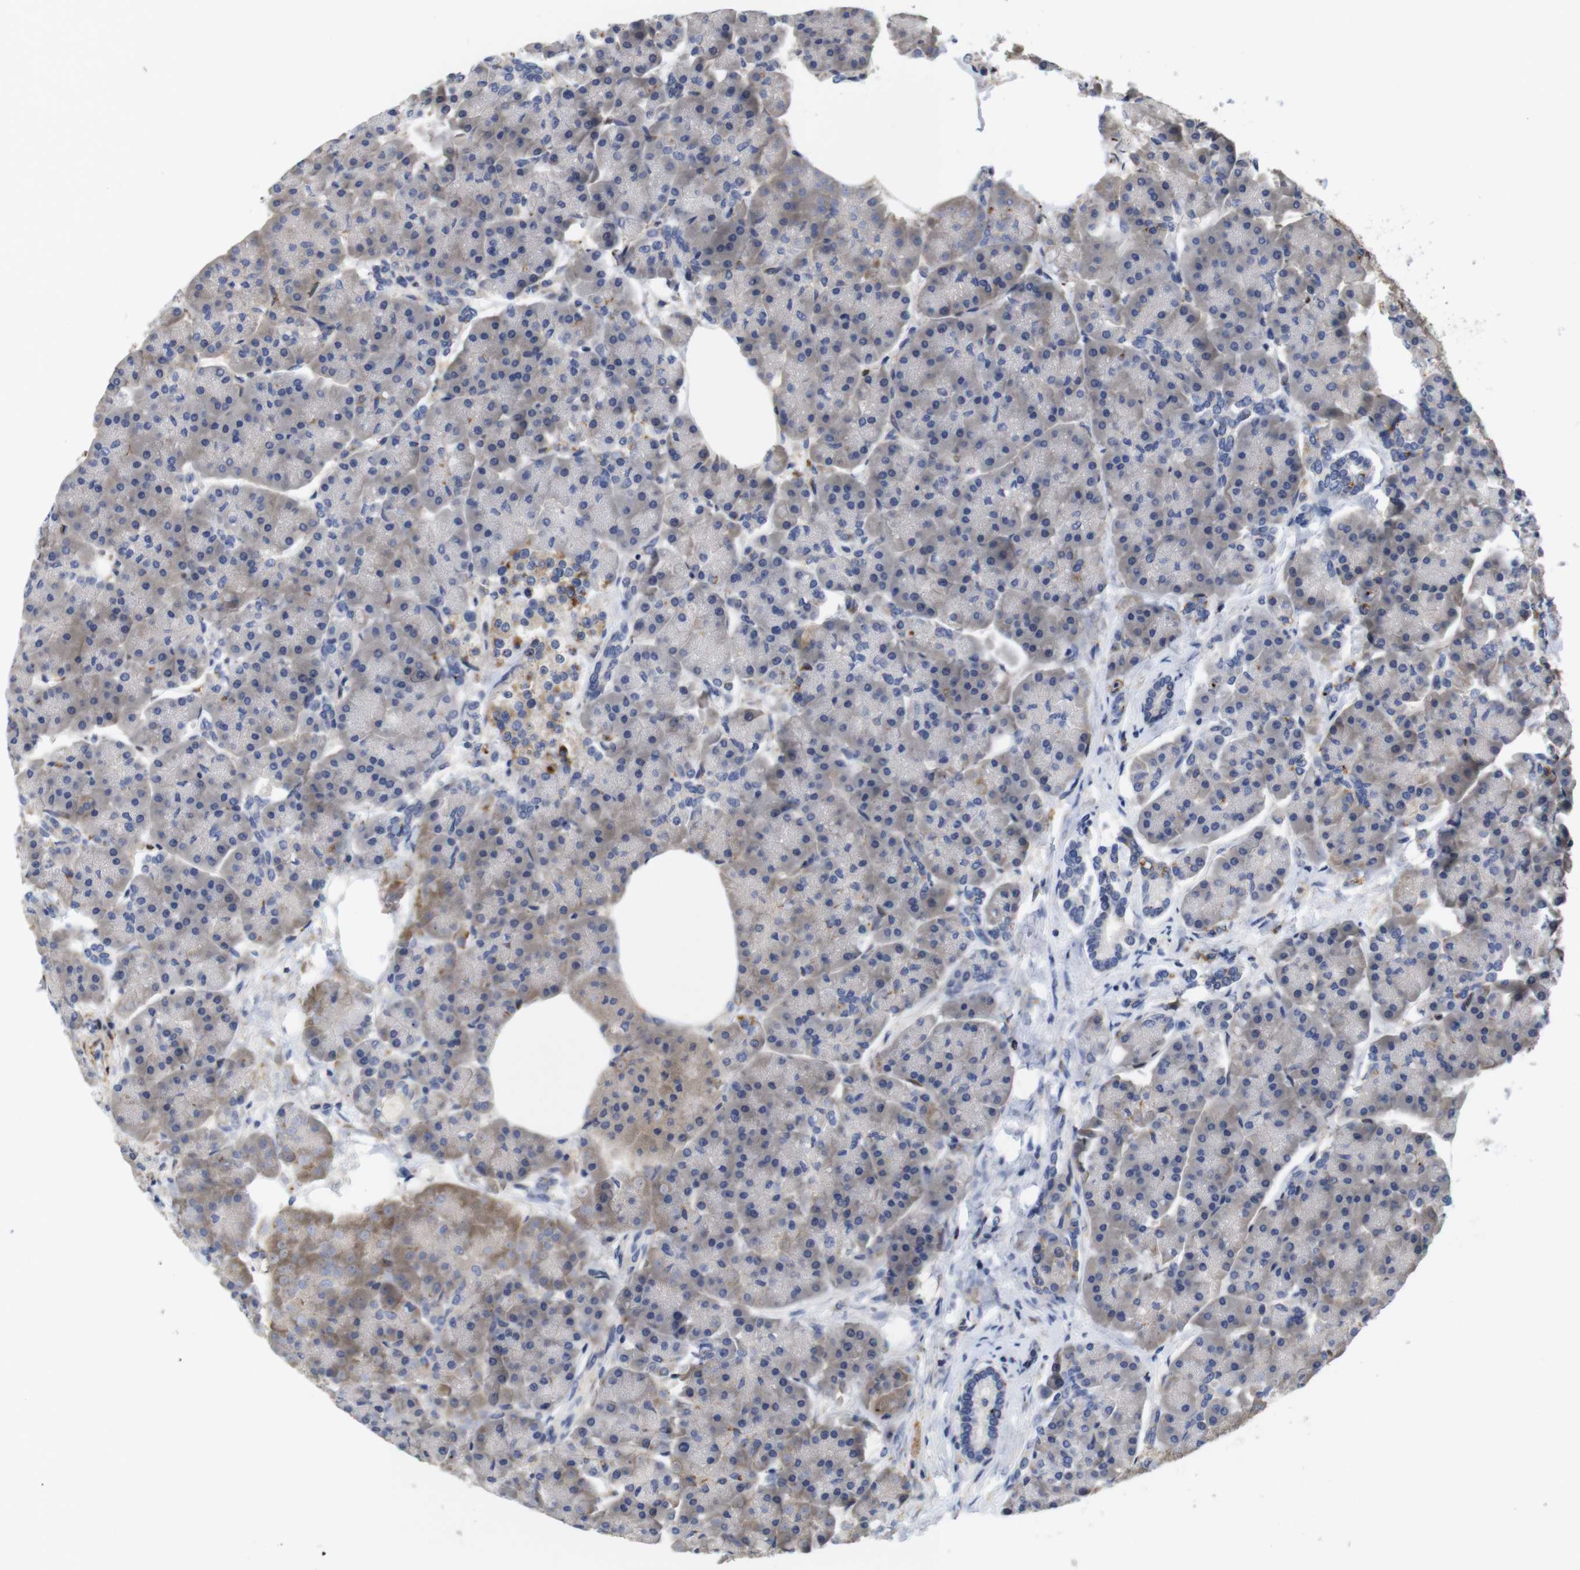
{"staining": {"intensity": "weak", "quantity": "25%-75%", "location": "cytoplasmic/membranous"}, "tissue": "pancreas", "cell_type": "Exocrine glandular cells", "image_type": "normal", "snomed": [{"axis": "morphology", "description": "Normal tissue, NOS"}, {"axis": "topography", "description": "Pancreas"}], "caption": "A low amount of weak cytoplasmic/membranous positivity is seen in approximately 25%-75% of exocrine glandular cells in normal pancreas.", "gene": "SPRY3", "patient": {"sex": "female", "age": 70}}